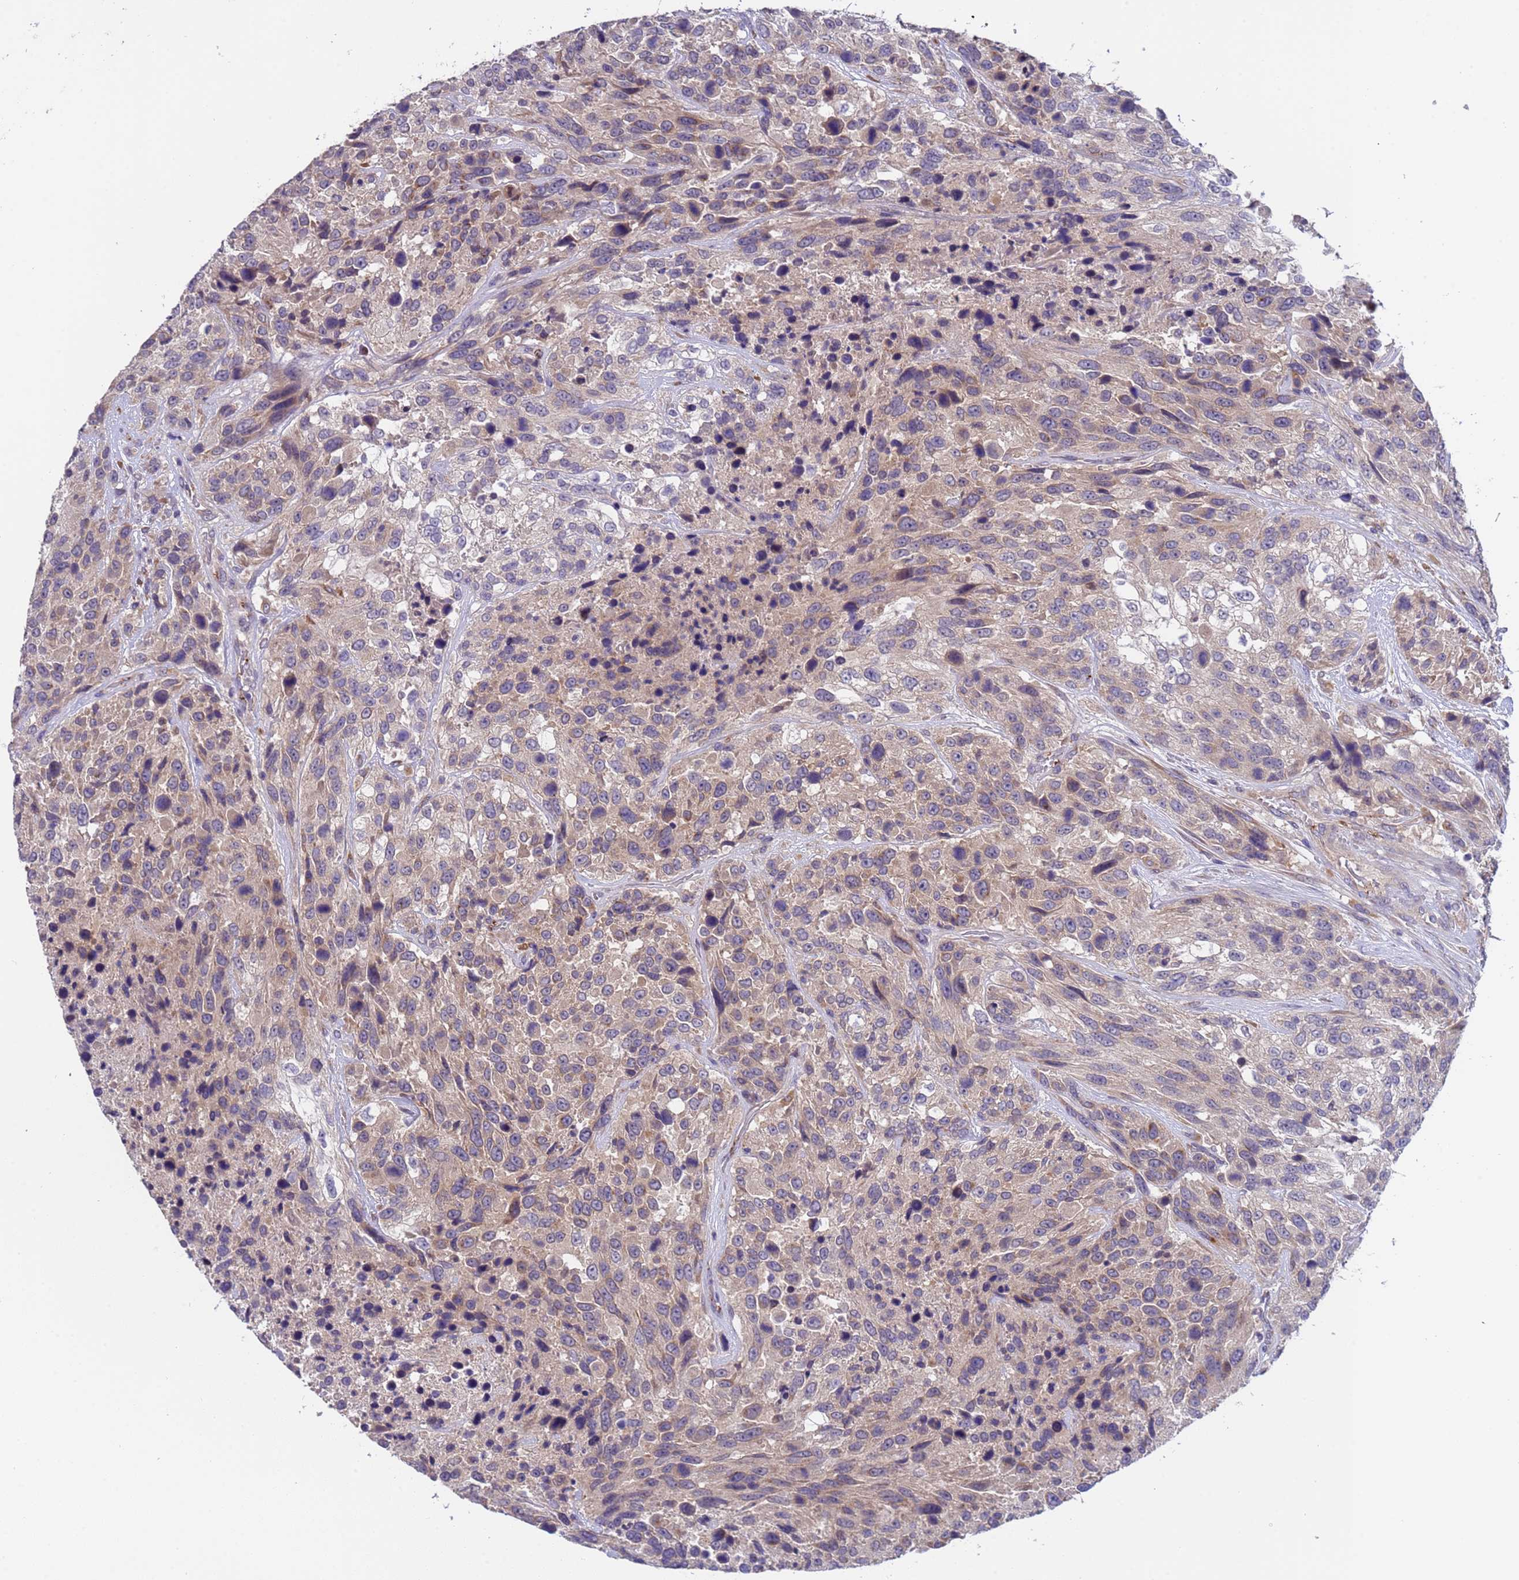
{"staining": {"intensity": "moderate", "quantity": "25%-75%", "location": "cytoplasmic/membranous"}, "tissue": "urothelial cancer", "cell_type": "Tumor cells", "image_type": "cancer", "snomed": [{"axis": "morphology", "description": "Urothelial carcinoma, High grade"}, {"axis": "topography", "description": "Urinary bladder"}], "caption": "Moderate cytoplasmic/membranous protein staining is appreciated in approximately 25%-75% of tumor cells in urothelial cancer.", "gene": "ZNF248", "patient": {"sex": "female", "age": 70}}